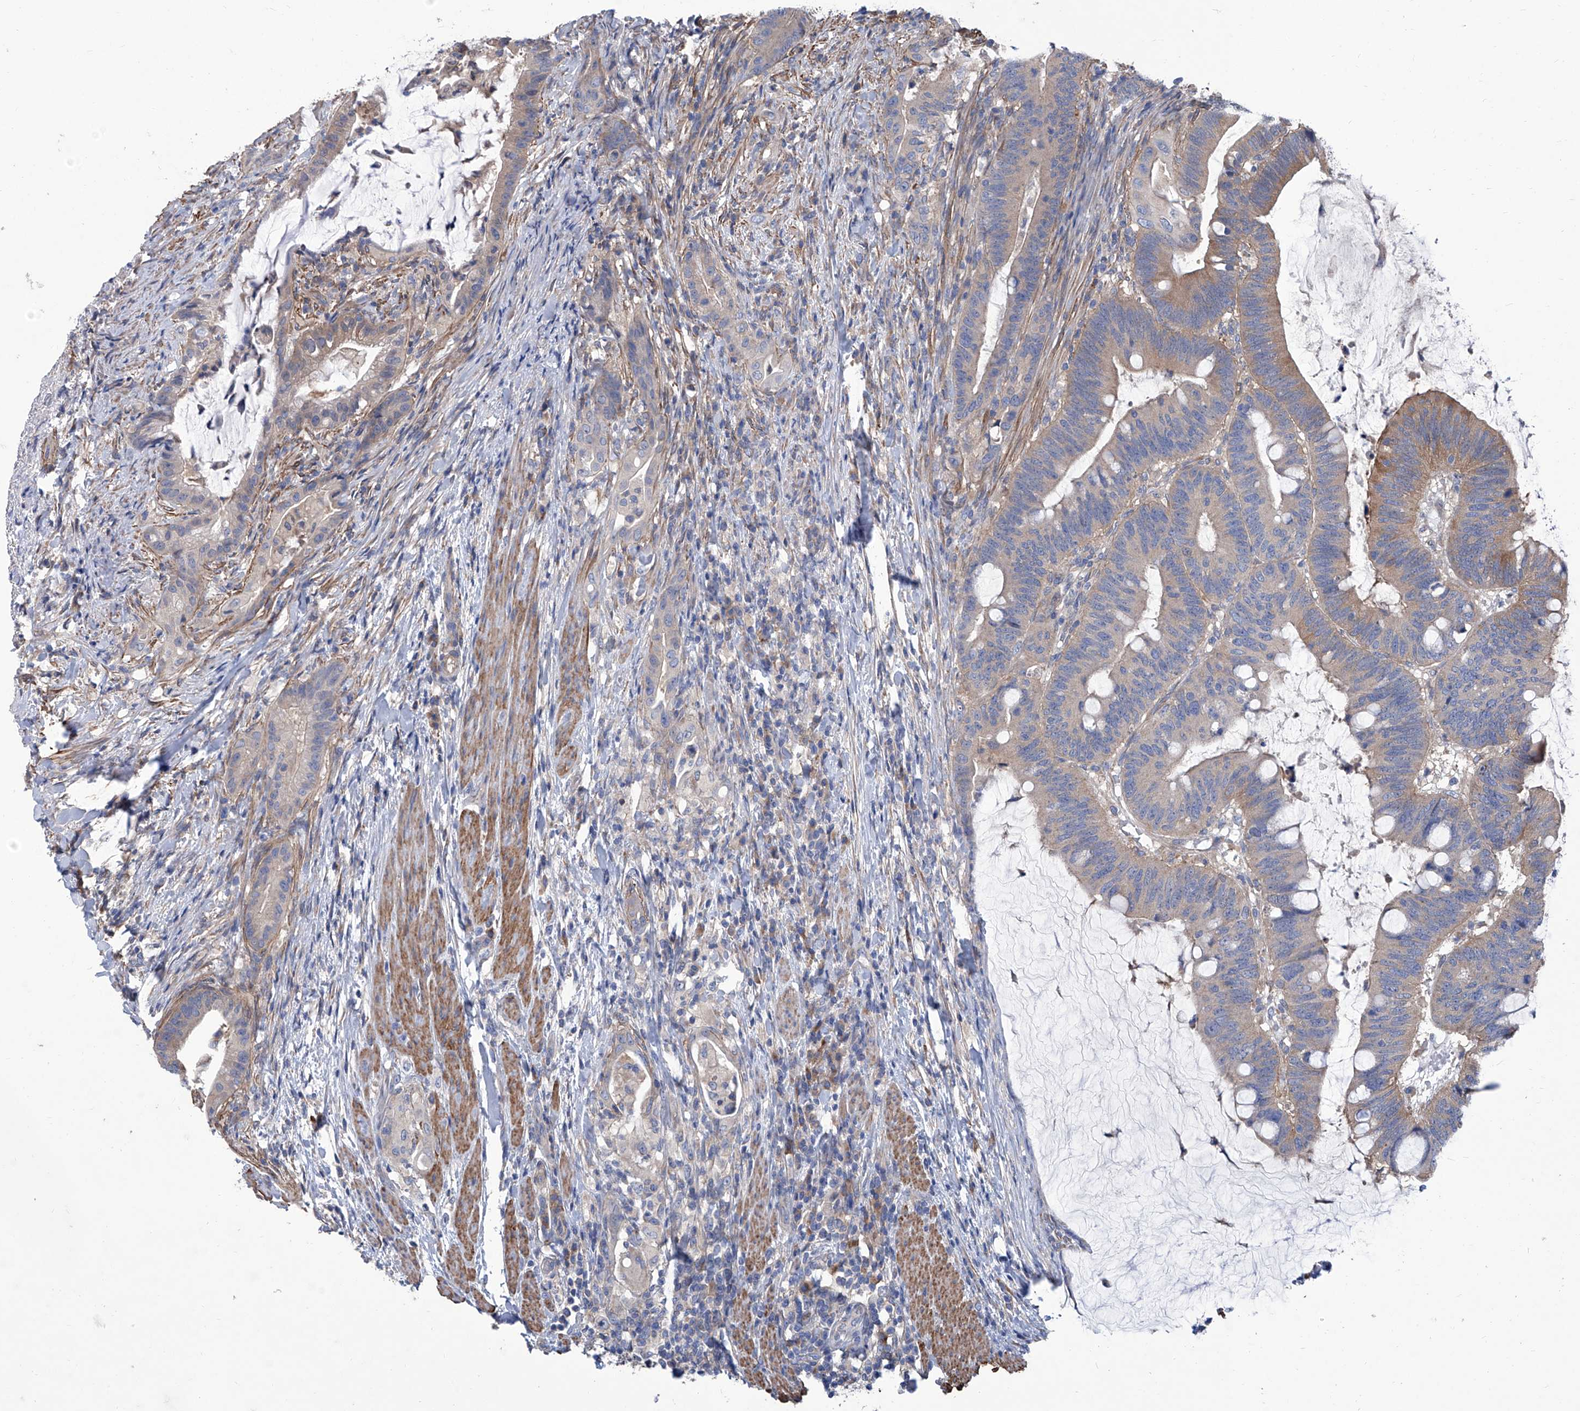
{"staining": {"intensity": "weak", "quantity": ">75%", "location": "cytoplasmic/membranous"}, "tissue": "colorectal cancer", "cell_type": "Tumor cells", "image_type": "cancer", "snomed": [{"axis": "morphology", "description": "Adenocarcinoma, NOS"}, {"axis": "topography", "description": "Colon"}], "caption": "Colorectal cancer stained for a protein reveals weak cytoplasmic/membranous positivity in tumor cells.", "gene": "SMS", "patient": {"sex": "female", "age": 66}}